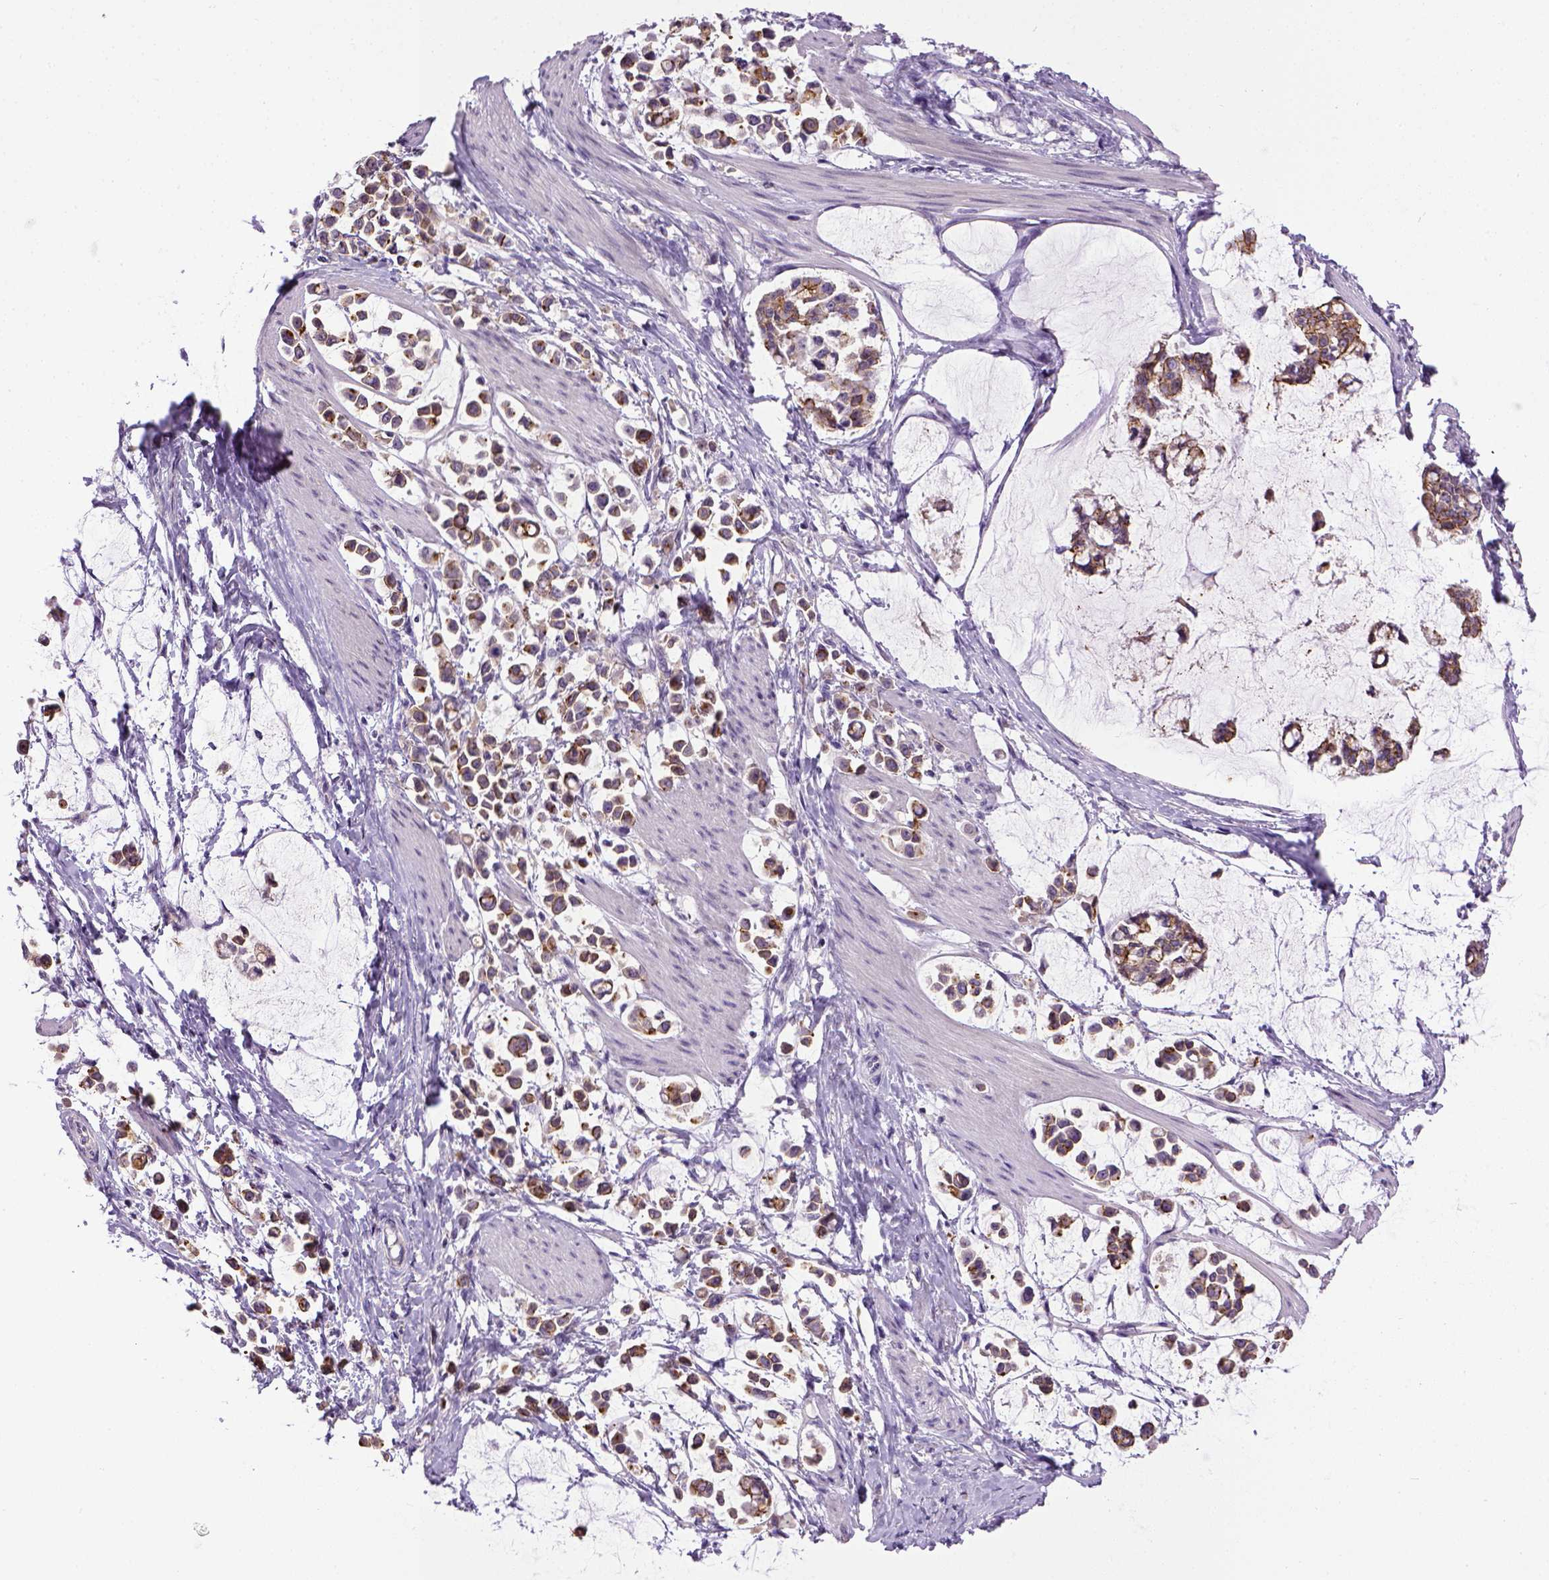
{"staining": {"intensity": "strong", "quantity": ">75%", "location": "cytoplasmic/membranous"}, "tissue": "stomach cancer", "cell_type": "Tumor cells", "image_type": "cancer", "snomed": [{"axis": "morphology", "description": "Adenocarcinoma, NOS"}, {"axis": "topography", "description": "Stomach"}], "caption": "Adenocarcinoma (stomach) stained with DAB IHC reveals high levels of strong cytoplasmic/membranous positivity in about >75% of tumor cells.", "gene": "CDH1", "patient": {"sex": "male", "age": 82}}